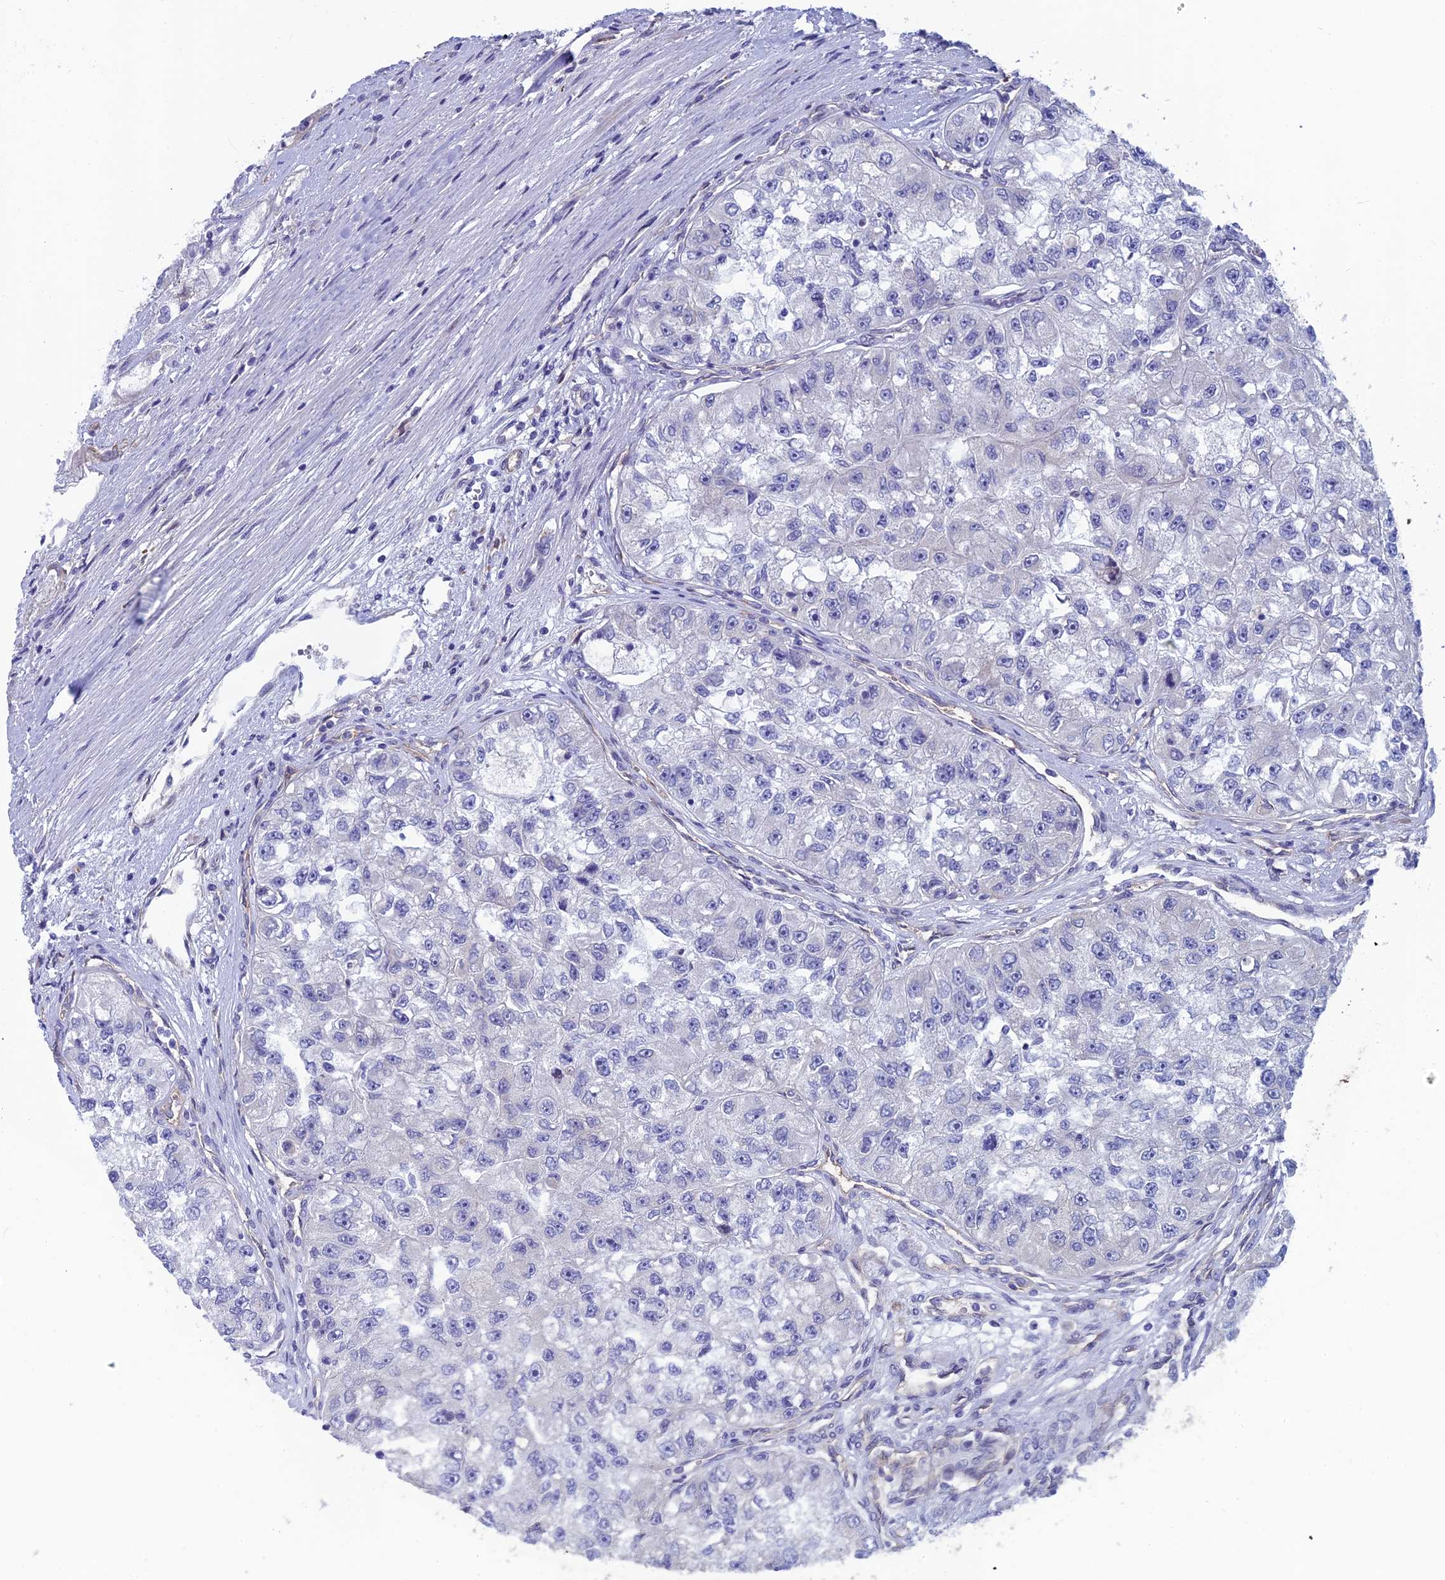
{"staining": {"intensity": "negative", "quantity": "none", "location": "none"}, "tissue": "renal cancer", "cell_type": "Tumor cells", "image_type": "cancer", "snomed": [{"axis": "morphology", "description": "Adenocarcinoma, NOS"}, {"axis": "topography", "description": "Kidney"}], "caption": "This is a histopathology image of immunohistochemistry staining of renal adenocarcinoma, which shows no staining in tumor cells.", "gene": "FKBPL", "patient": {"sex": "male", "age": 63}}